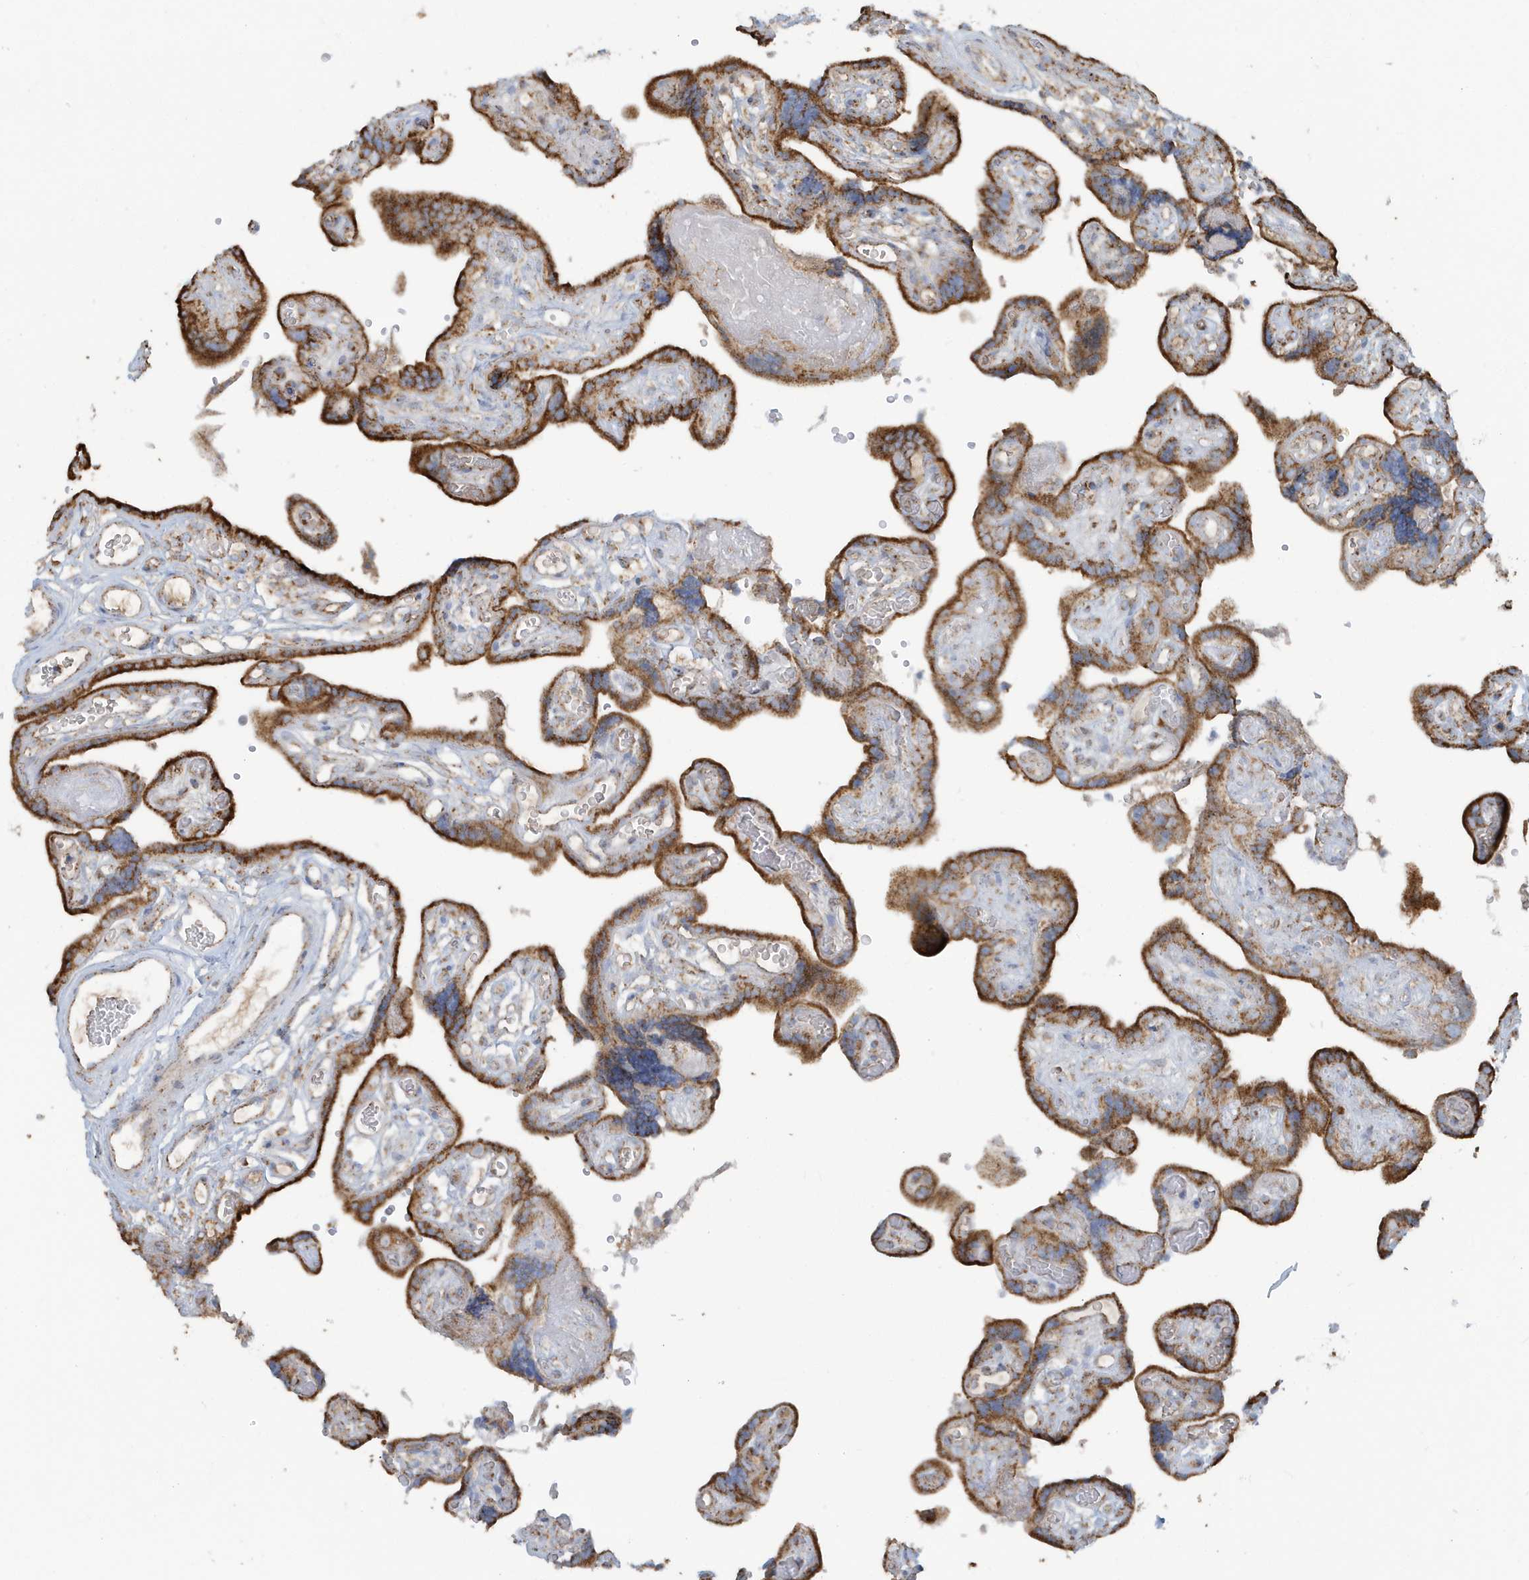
{"staining": {"intensity": "moderate", "quantity": ">75%", "location": "cytoplasmic/membranous"}, "tissue": "placenta", "cell_type": "Decidual cells", "image_type": "normal", "snomed": [{"axis": "morphology", "description": "Normal tissue, NOS"}, {"axis": "topography", "description": "Placenta"}], "caption": "Protein analysis of unremarkable placenta exhibits moderate cytoplasmic/membranous positivity in about >75% of decidual cells. (Stains: DAB (3,3'-diaminobenzidine) in brown, nuclei in blue, Microscopy: brightfield microscopy at high magnification).", "gene": "RAB11FIP3", "patient": {"sex": "female", "age": 30}}